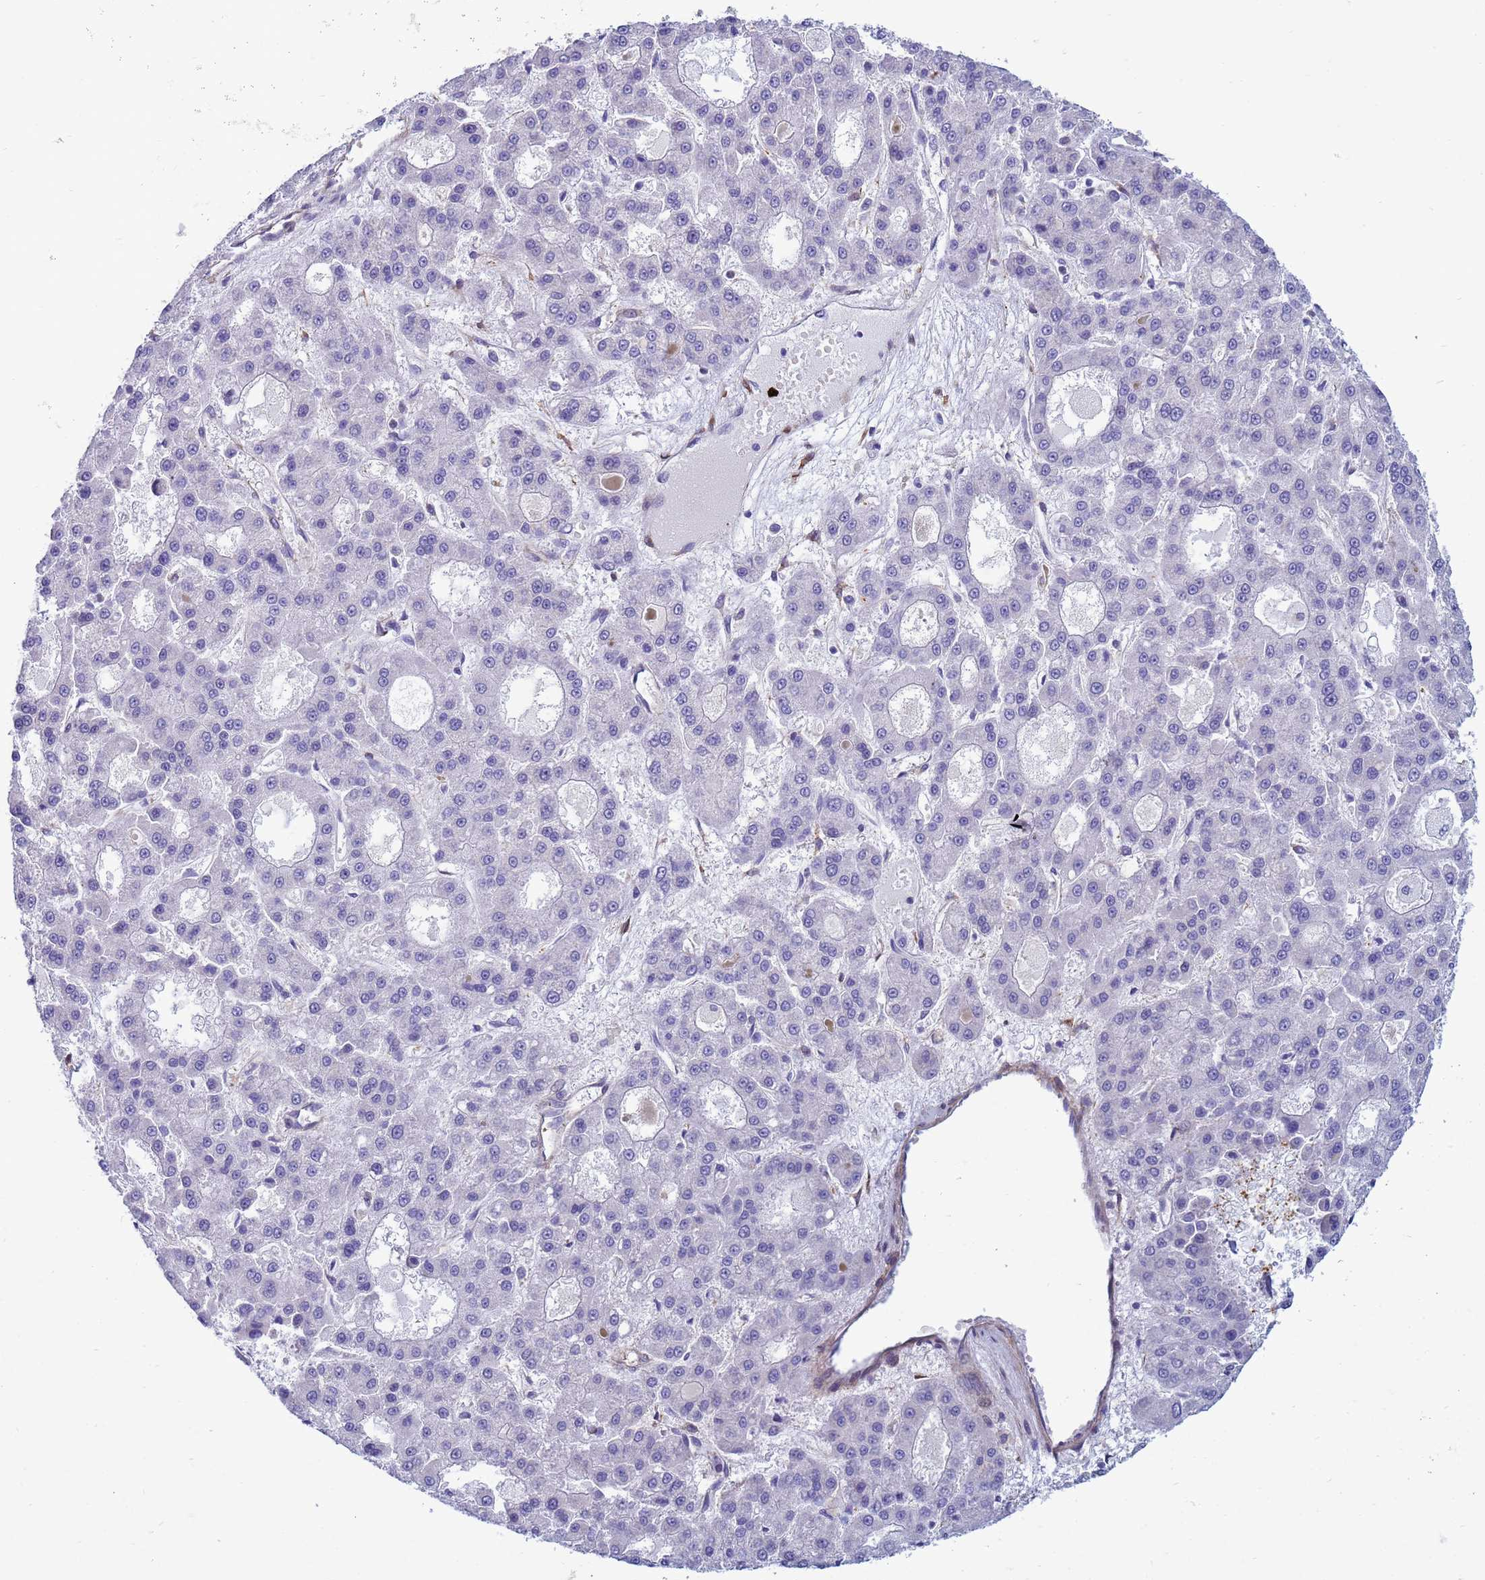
{"staining": {"intensity": "negative", "quantity": "none", "location": "none"}, "tissue": "liver cancer", "cell_type": "Tumor cells", "image_type": "cancer", "snomed": [{"axis": "morphology", "description": "Carcinoma, Hepatocellular, NOS"}, {"axis": "topography", "description": "Liver"}], "caption": "DAB immunohistochemical staining of hepatocellular carcinoma (liver) exhibits no significant staining in tumor cells.", "gene": "TRPC6", "patient": {"sex": "male", "age": 70}}